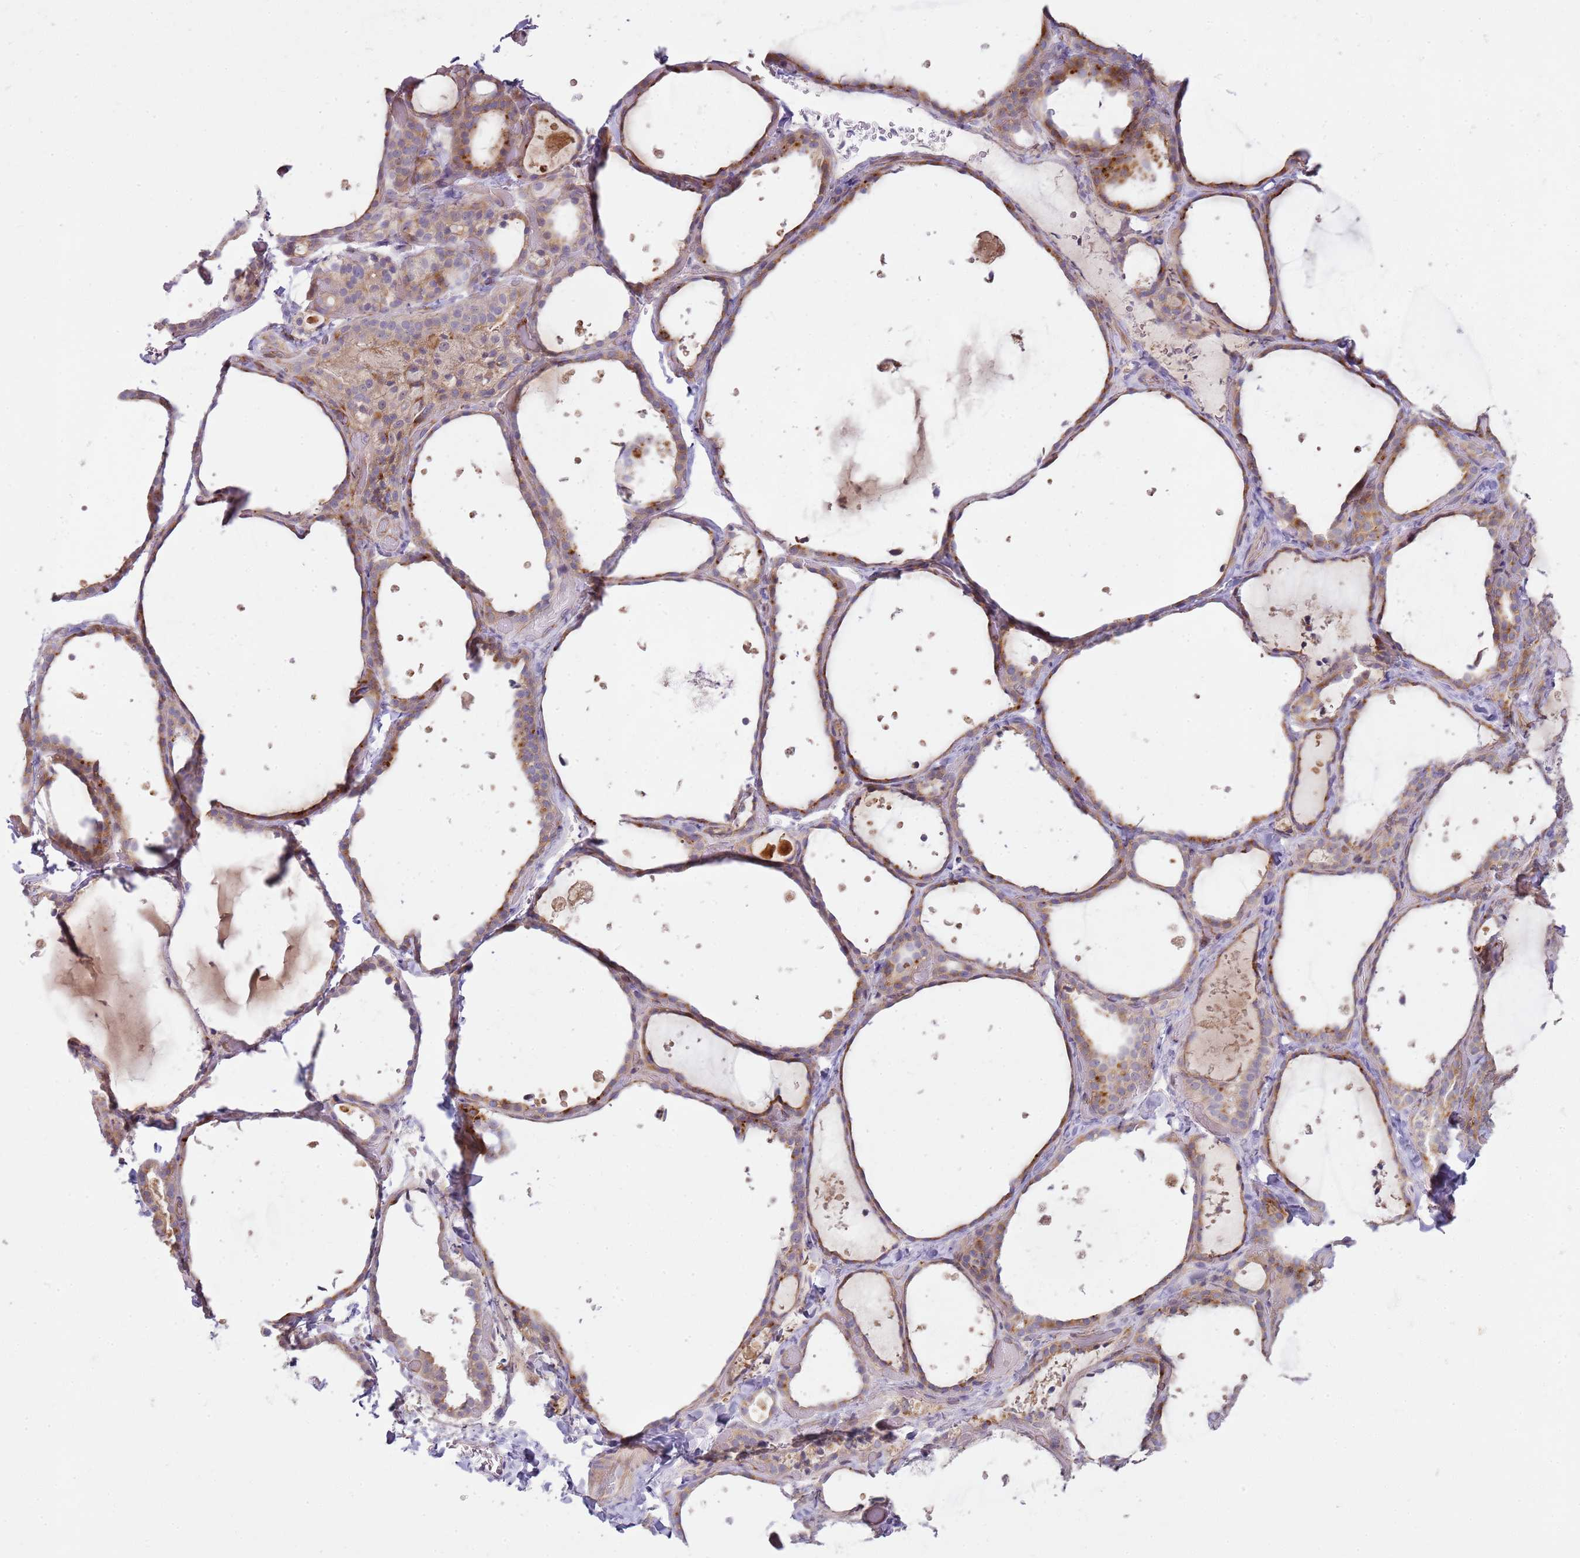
{"staining": {"intensity": "moderate", "quantity": ">75%", "location": "cytoplasmic/membranous"}, "tissue": "thyroid gland", "cell_type": "Glandular cells", "image_type": "normal", "snomed": [{"axis": "morphology", "description": "Normal tissue, NOS"}, {"axis": "topography", "description": "Thyroid gland"}], "caption": "Immunohistochemical staining of normal thyroid gland shows medium levels of moderate cytoplasmic/membranous expression in approximately >75% of glandular cells. The staining was performed using DAB to visualize the protein expression in brown, while the nuclei were stained in blue with hematoxylin (Magnification: 20x).", "gene": "GRAP", "patient": {"sex": "female", "age": 44}}